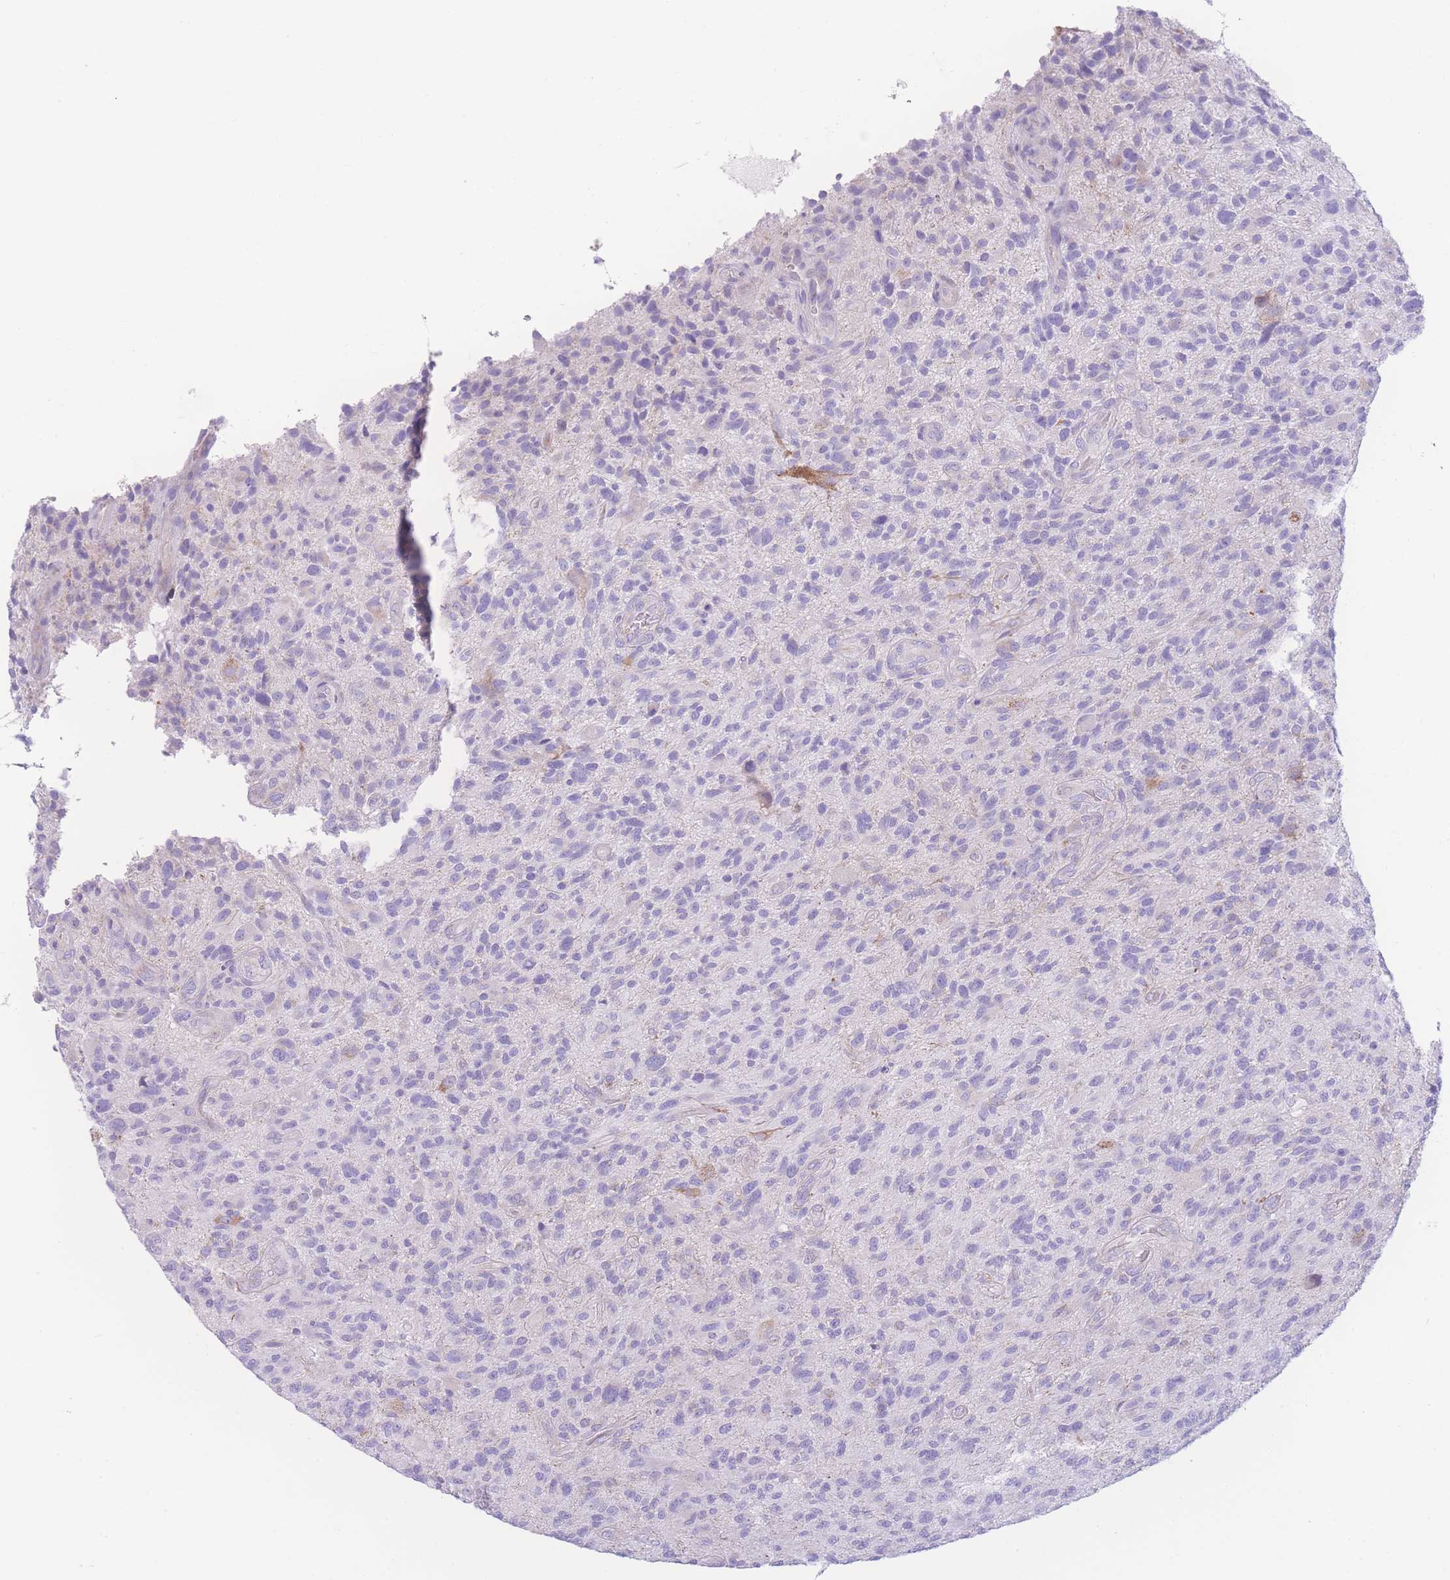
{"staining": {"intensity": "negative", "quantity": "none", "location": "none"}, "tissue": "glioma", "cell_type": "Tumor cells", "image_type": "cancer", "snomed": [{"axis": "morphology", "description": "Glioma, malignant, High grade"}, {"axis": "topography", "description": "Brain"}], "caption": "An immunohistochemistry photomicrograph of glioma is shown. There is no staining in tumor cells of glioma.", "gene": "NBEAL1", "patient": {"sex": "male", "age": 47}}